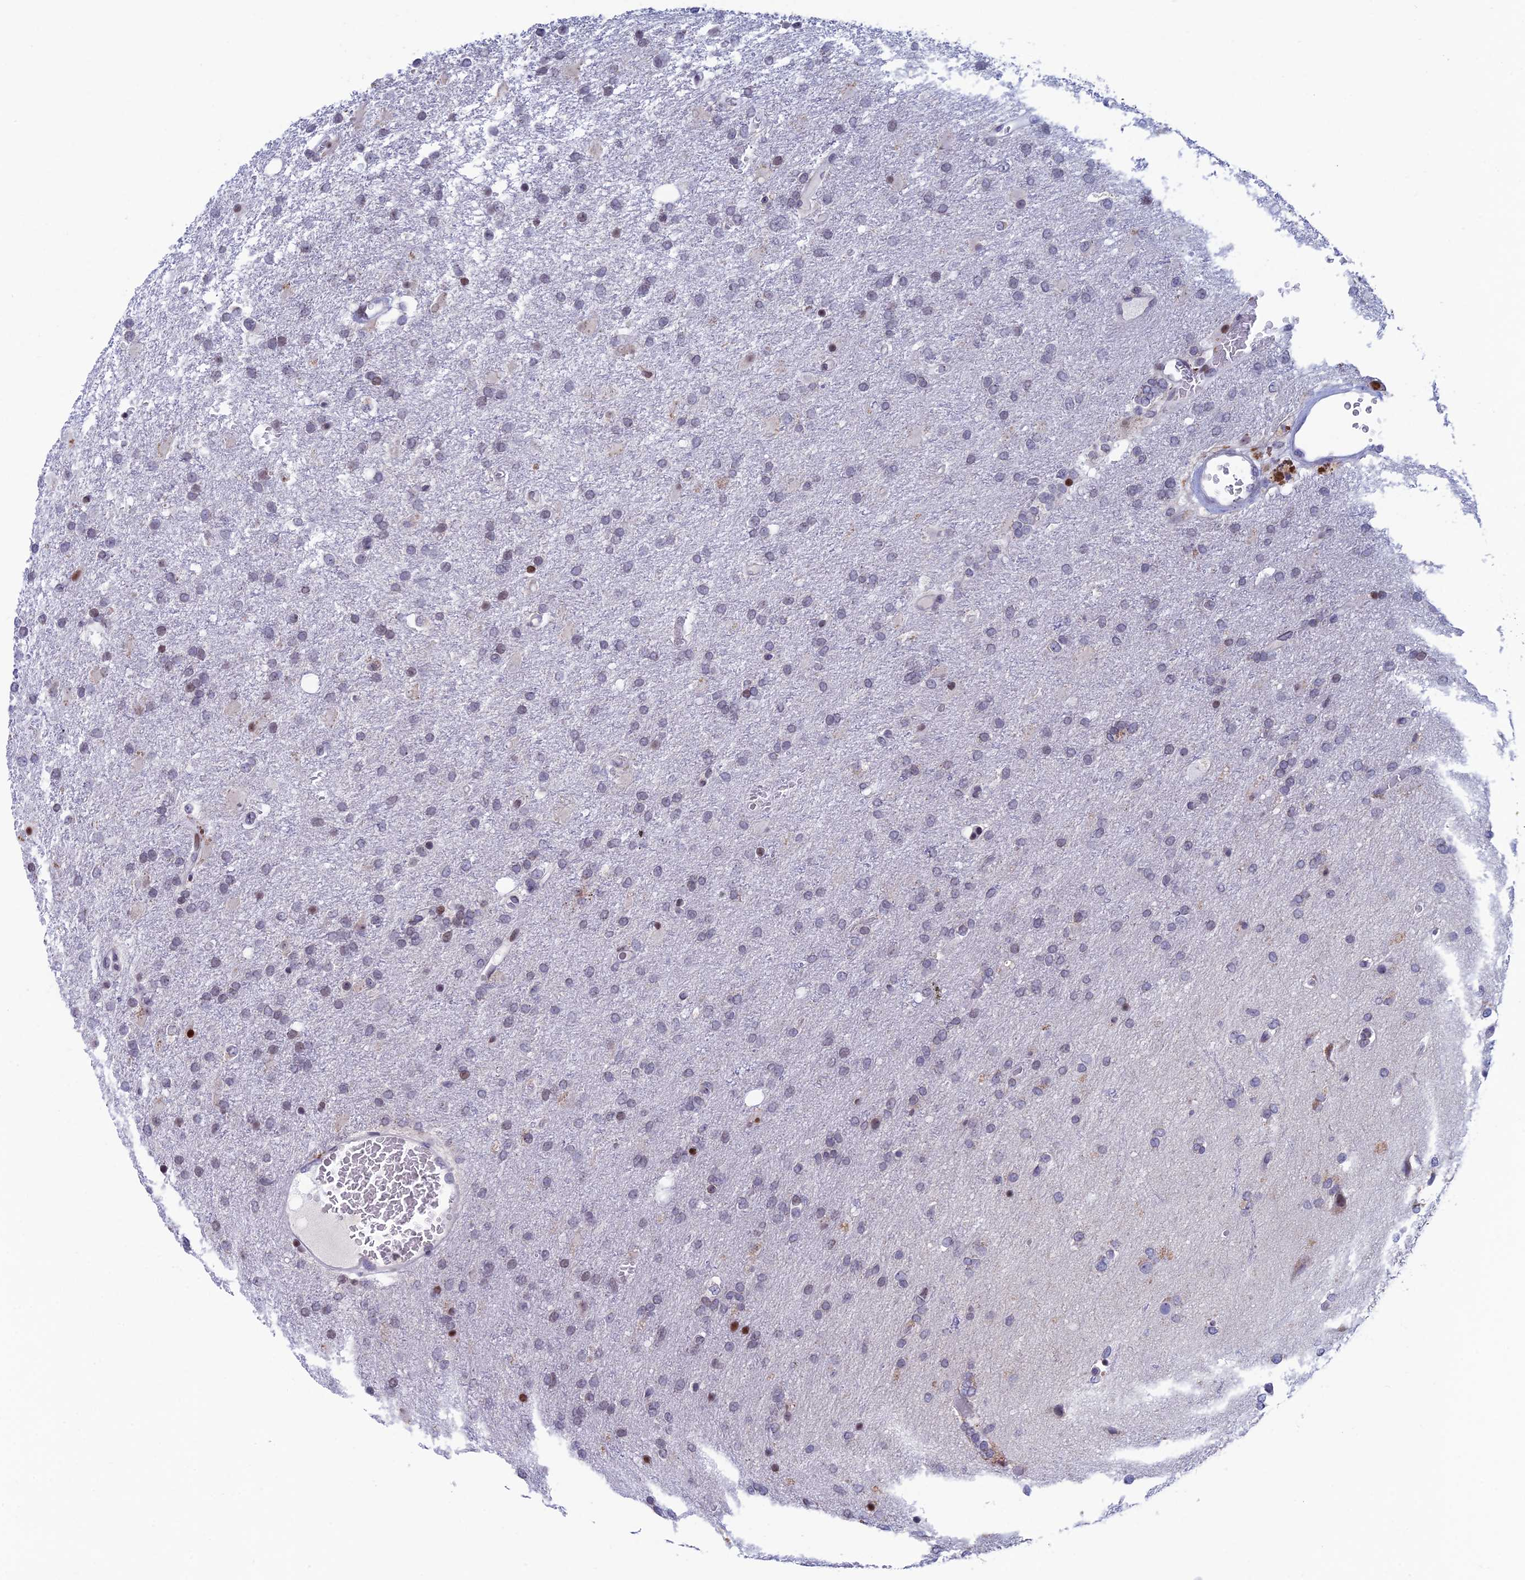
{"staining": {"intensity": "moderate", "quantity": "<25%", "location": "nuclear"}, "tissue": "glioma", "cell_type": "Tumor cells", "image_type": "cancer", "snomed": [{"axis": "morphology", "description": "Glioma, malignant, High grade"}, {"axis": "topography", "description": "Brain"}], "caption": "Protein staining of high-grade glioma (malignant) tissue displays moderate nuclear expression in approximately <25% of tumor cells.", "gene": "AFF3", "patient": {"sex": "female", "age": 74}}